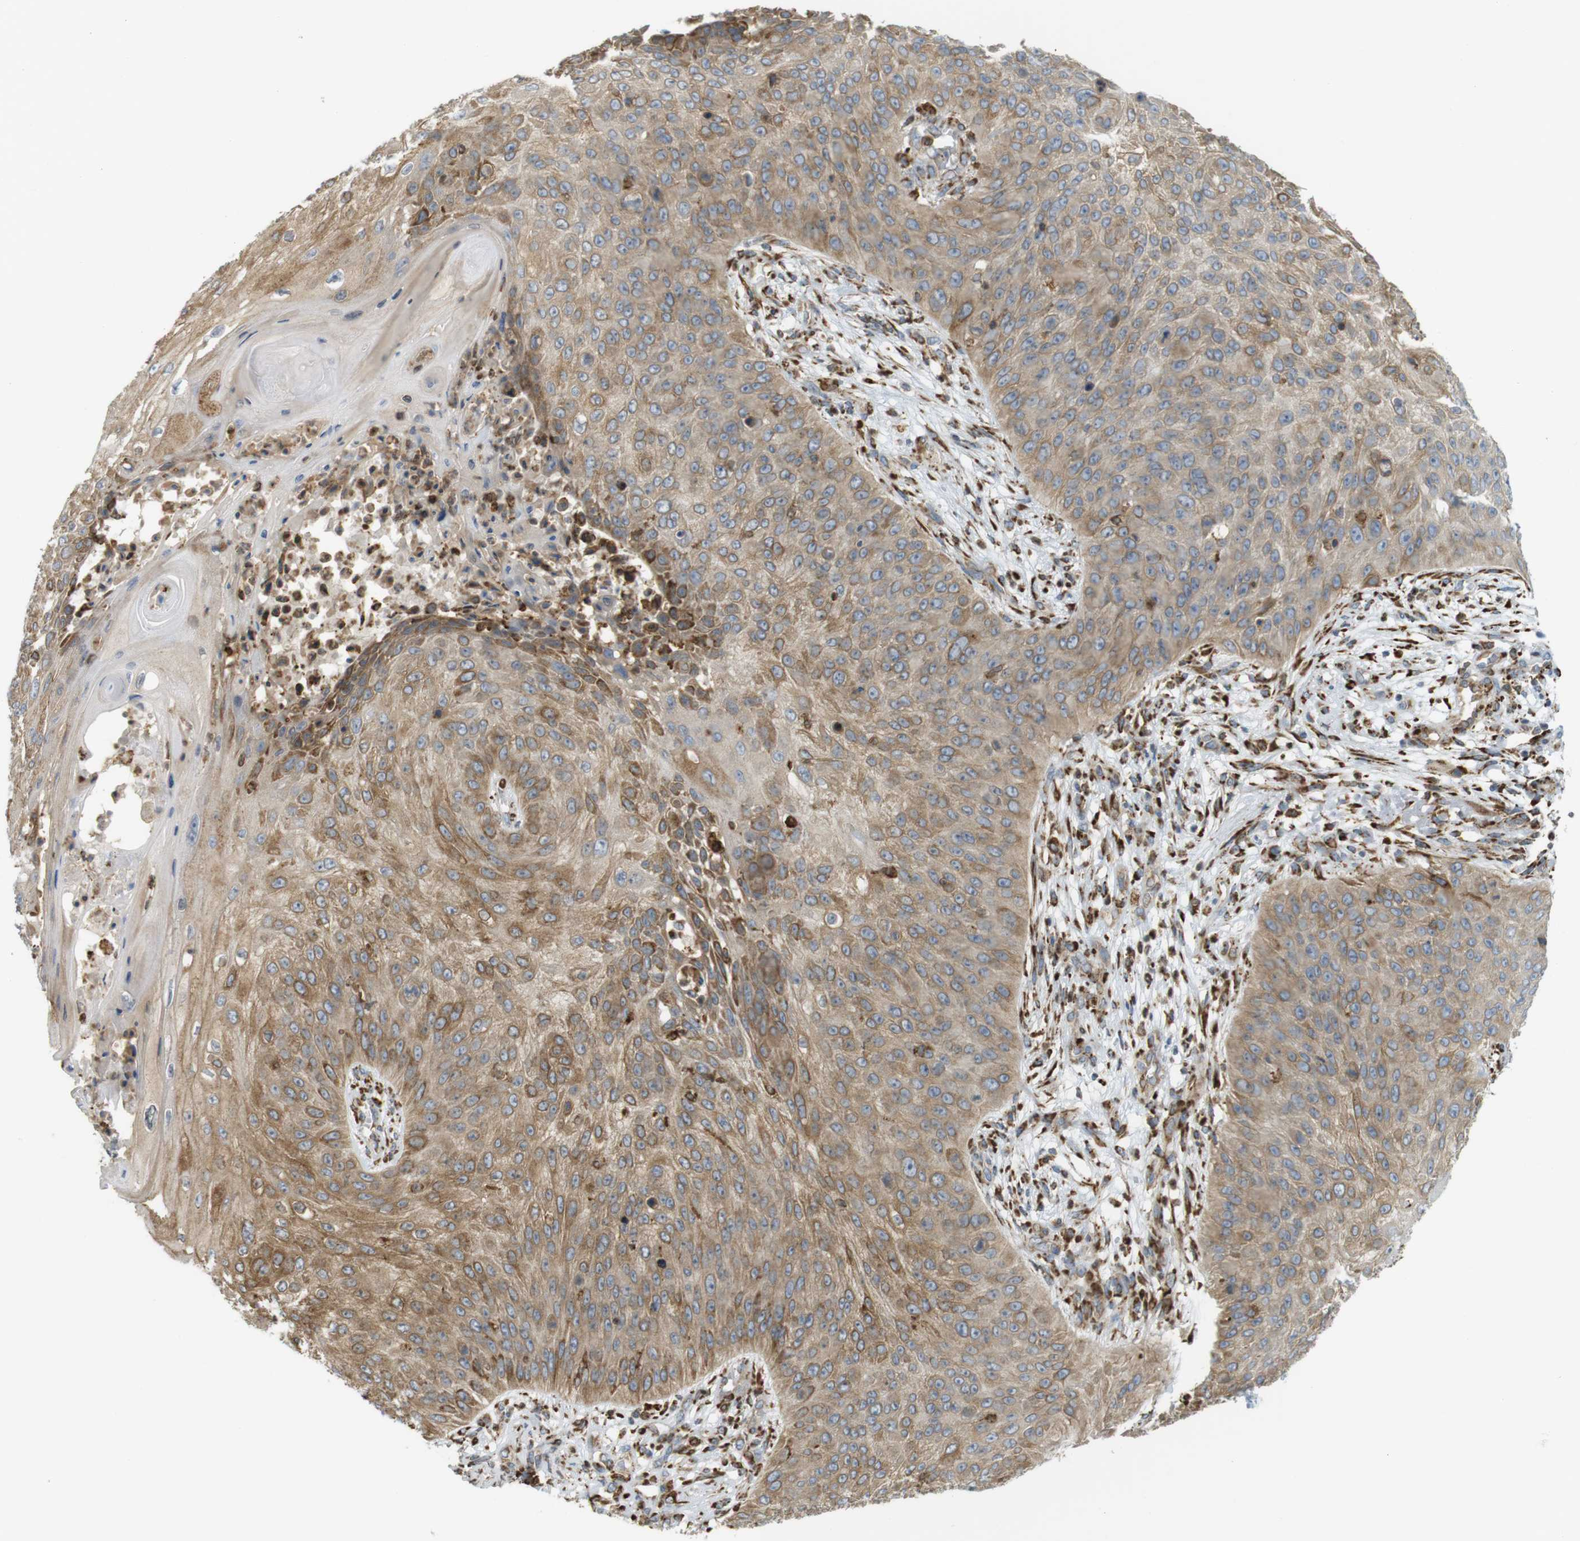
{"staining": {"intensity": "moderate", "quantity": ">75%", "location": "cytoplasmic/membranous"}, "tissue": "skin cancer", "cell_type": "Tumor cells", "image_type": "cancer", "snomed": [{"axis": "morphology", "description": "Squamous cell carcinoma, NOS"}, {"axis": "topography", "description": "Skin"}], "caption": "Human skin squamous cell carcinoma stained with a brown dye shows moderate cytoplasmic/membranous positive expression in approximately >75% of tumor cells.", "gene": "MBOAT2", "patient": {"sex": "female", "age": 80}}